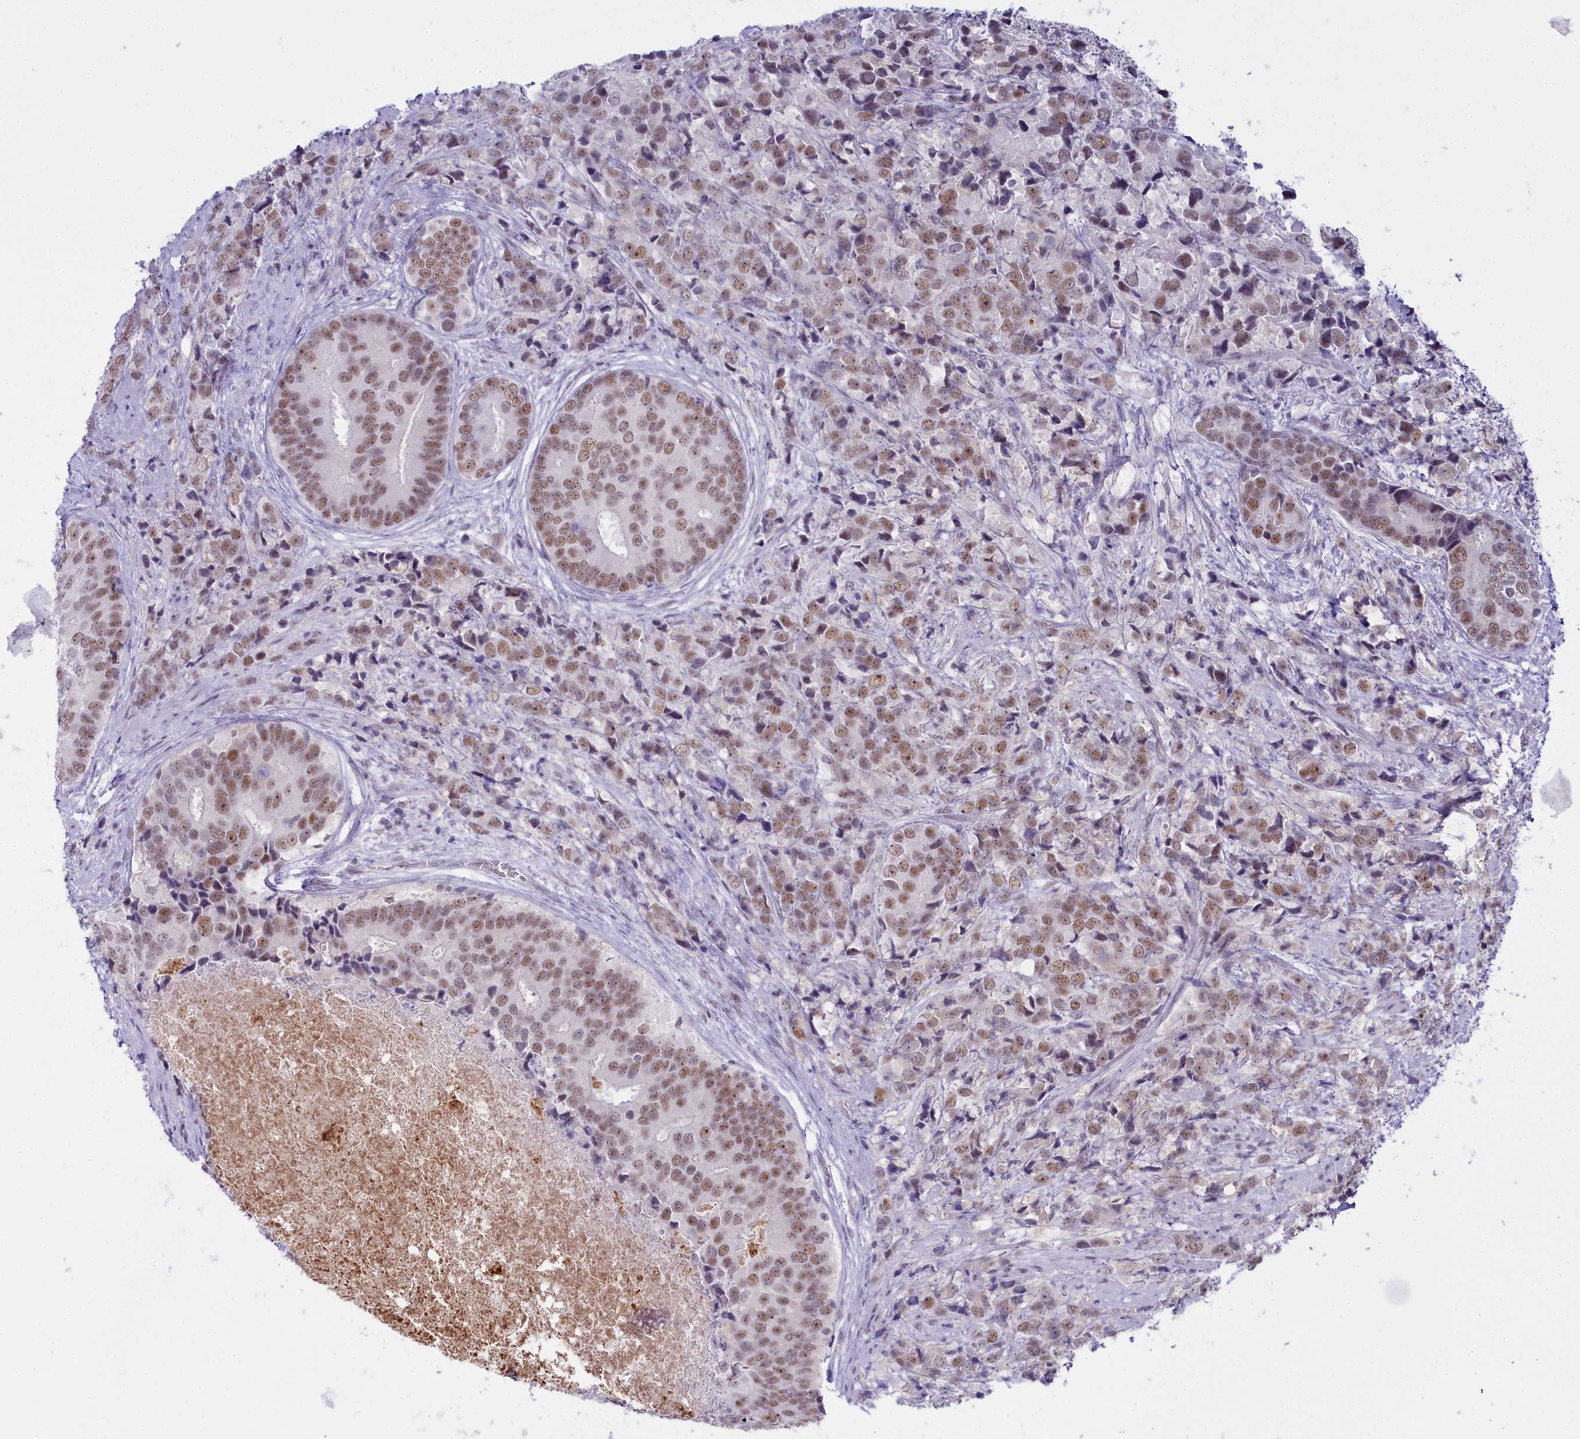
{"staining": {"intensity": "moderate", "quantity": ">75%", "location": "nuclear"}, "tissue": "prostate cancer", "cell_type": "Tumor cells", "image_type": "cancer", "snomed": [{"axis": "morphology", "description": "Adenocarcinoma, High grade"}, {"axis": "topography", "description": "Prostate"}], "caption": "IHC image of human prostate high-grade adenocarcinoma stained for a protein (brown), which displays medium levels of moderate nuclear expression in about >75% of tumor cells.", "gene": "RBM12", "patient": {"sex": "male", "age": 62}}